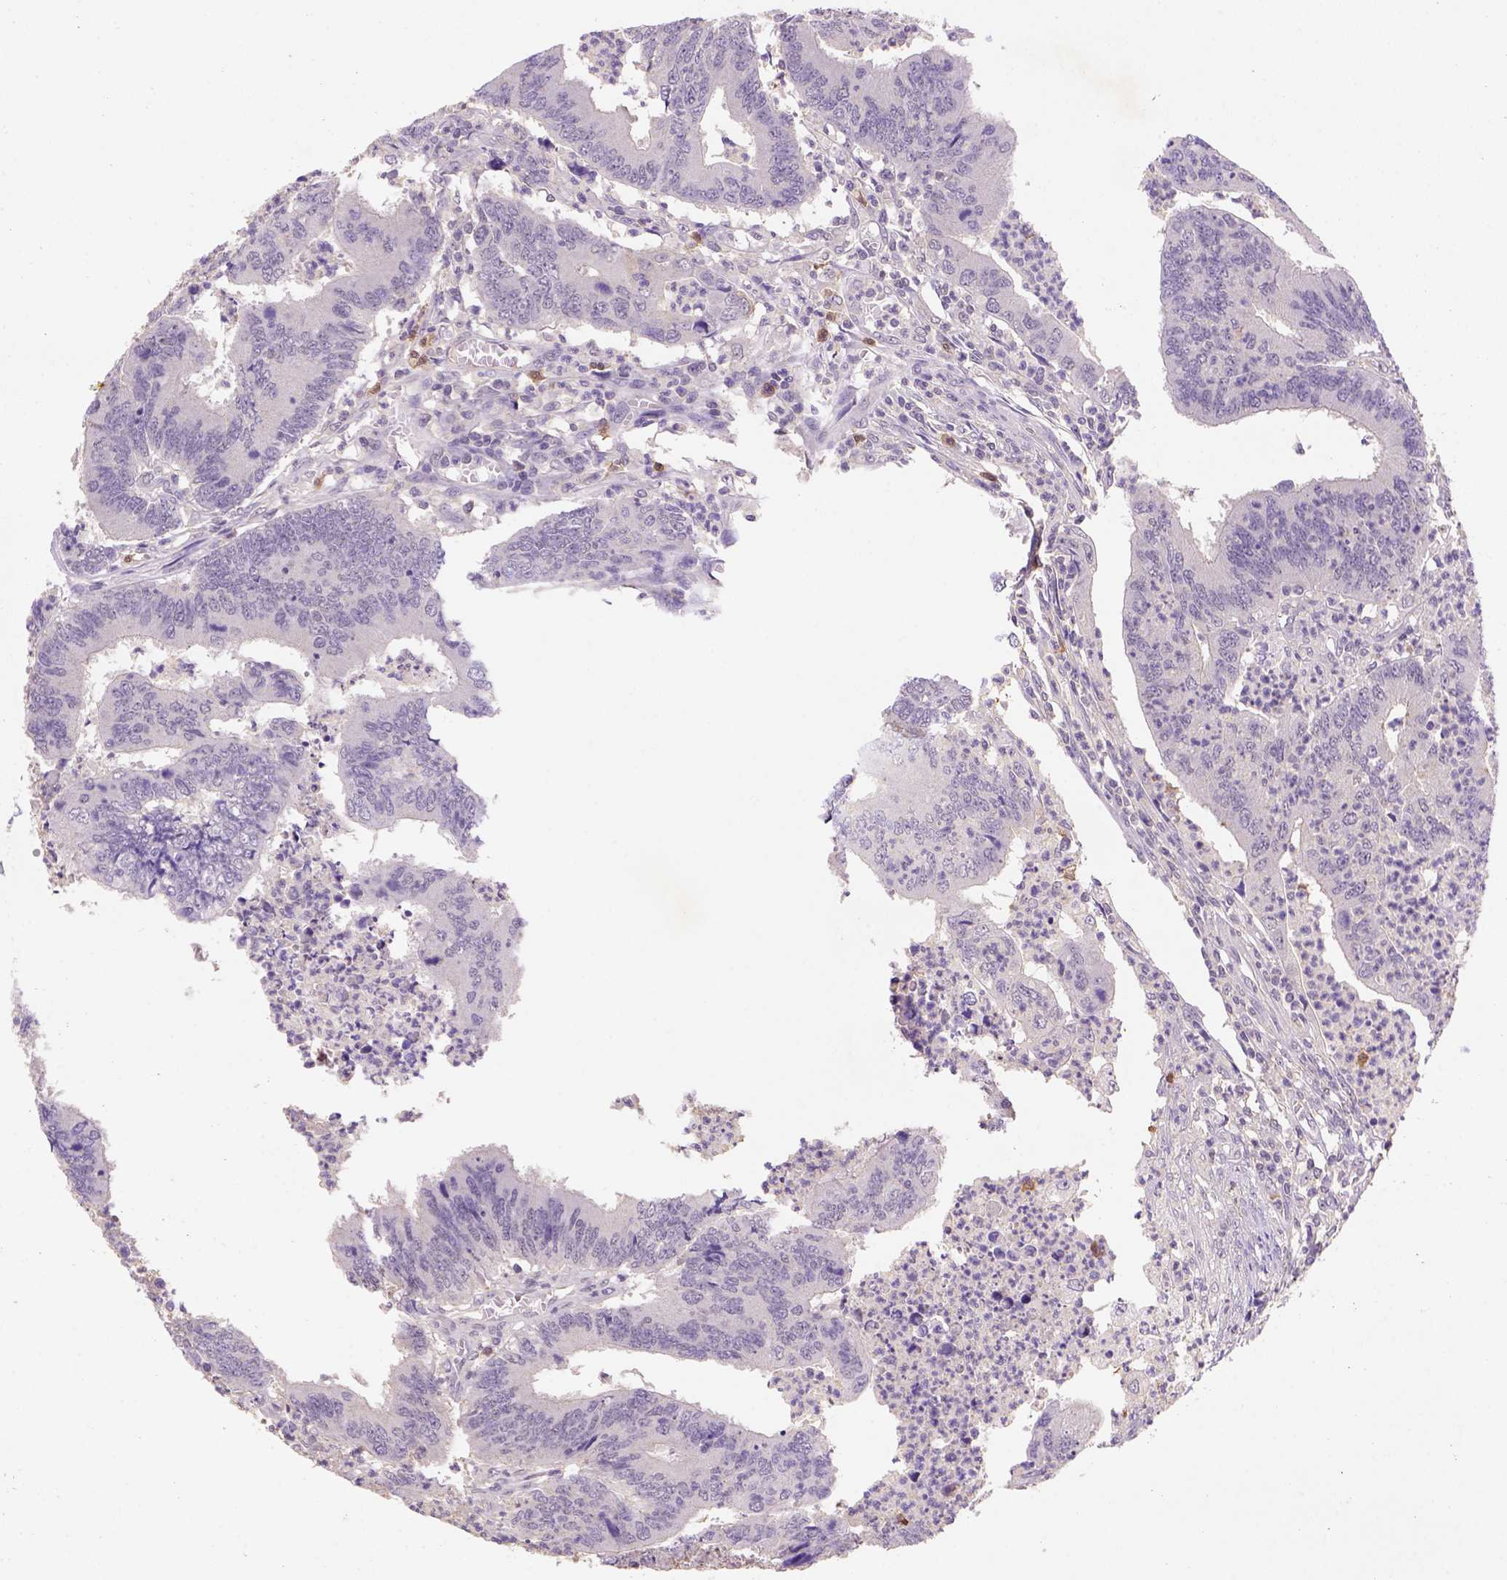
{"staining": {"intensity": "negative", "quantity": "none", "location": "none"}, "tissue": "colorectal cancer", "cell_type": "Tumor cells", "image_type": "cancer", "snomed": [{"axis": "morphology", "description": "Adenocarcinoma, NOS"}, {"axis": "topography", "description": "Colon"}], "caption": "Colorectal cancer (adenocarcinoma) stained for a protein using immunohistochemistry reveals no expression tumor cells.", "gene": "SCML4", "patient": {"sex": "female", "age": 67}}